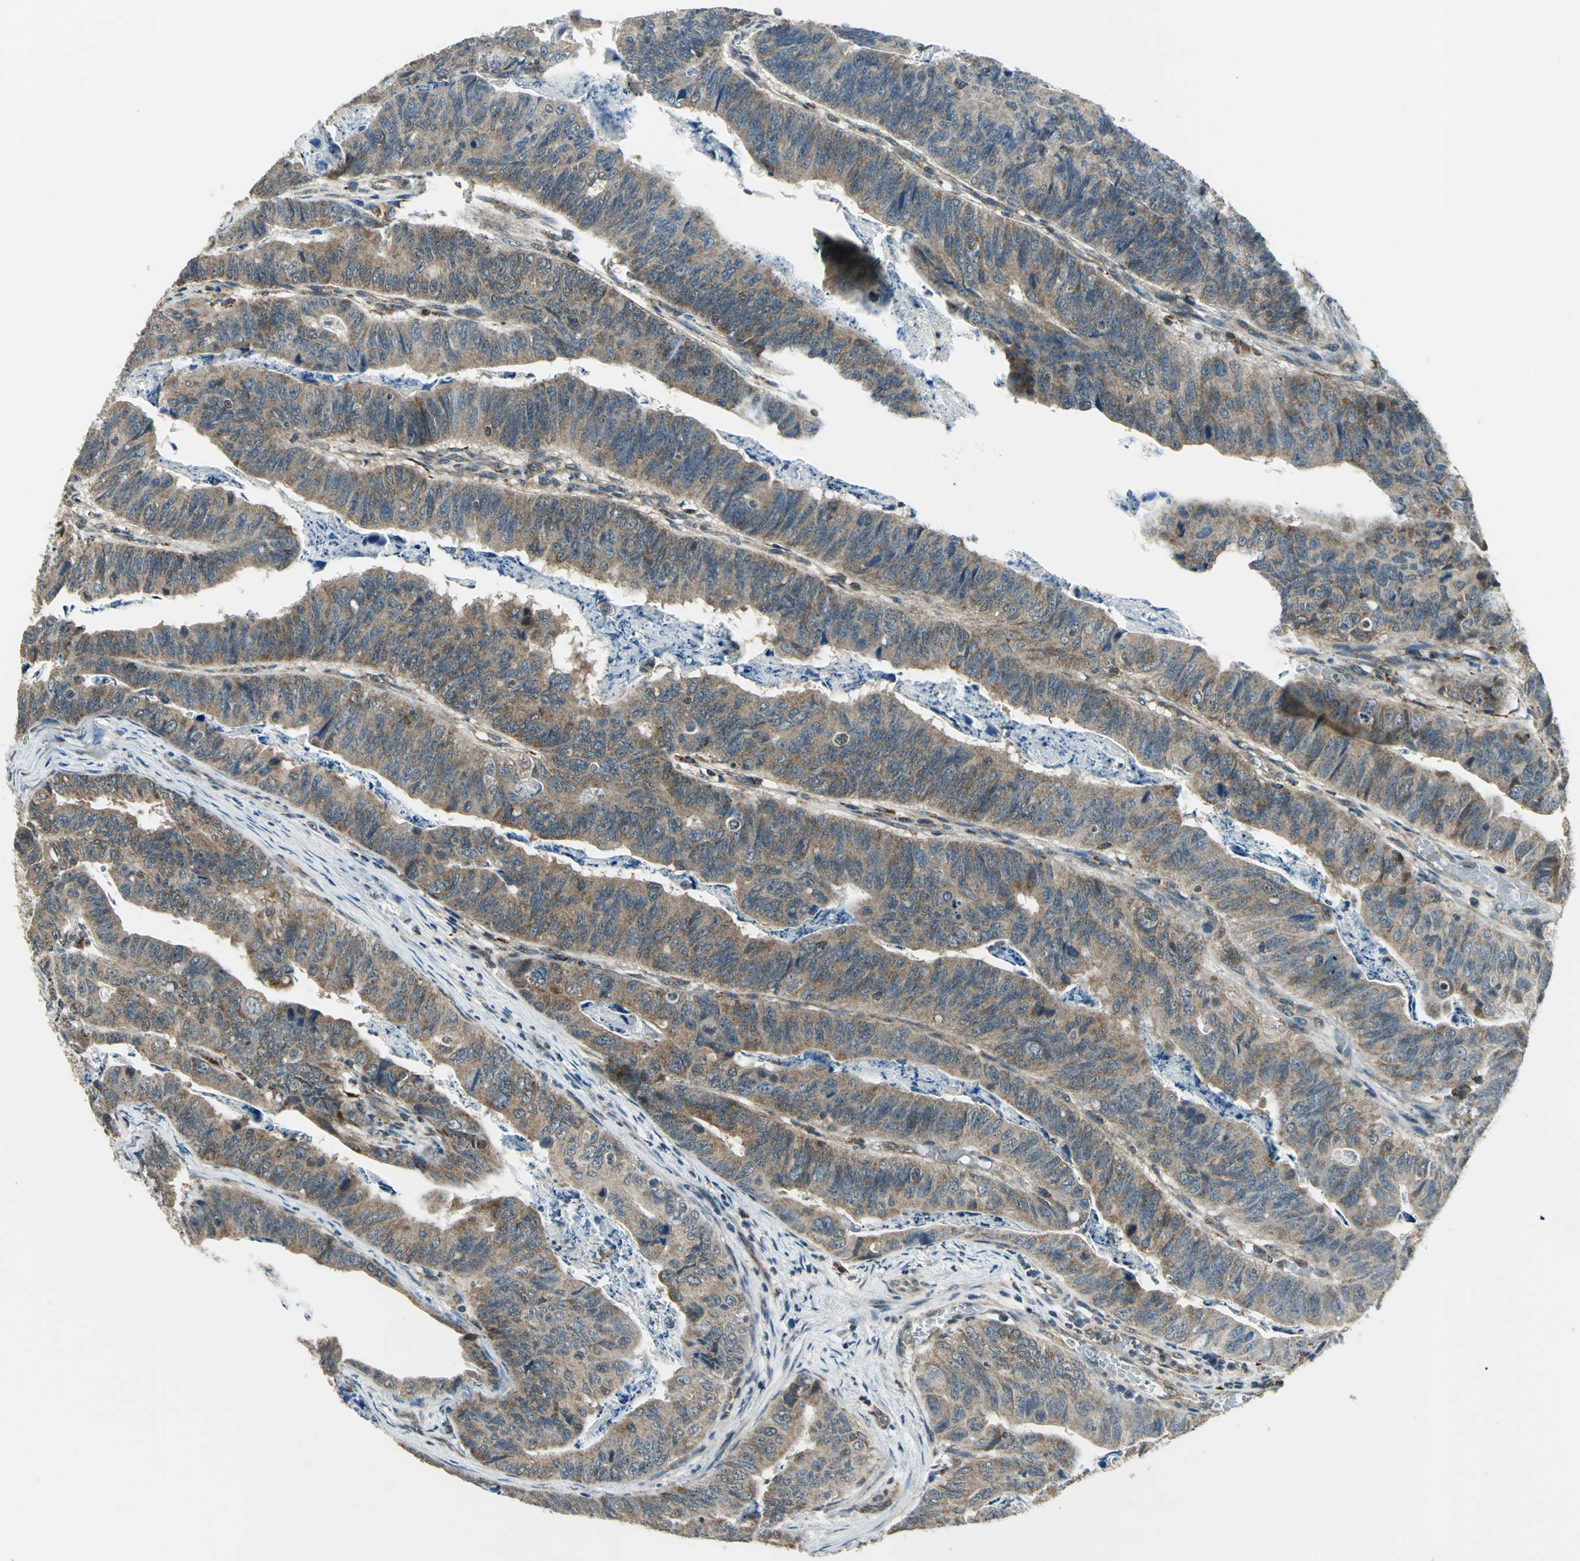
{"staining": {"intensity": "moderate", "quantity": ">75%", "location": "cytoplasmic/membranous"}, "tissue": "stomach cancer", "cell_type": "Tumor cells", "image_type": "cancer", "snomed": [{"axis": "morphology", "description": "Adenocarcinoma, NOS"}, {"axis": "topography", "description": "Stomach, lower"}], "caption": "Immunohistochemical staining of stomach adenocarcinoma shows medium levels of moderate cytoplasmic/membranous staining in approximately >75% of tumor cells. The staining was performed using DAB (3,3'-diaminobenzidine) to visualize the protein expression in brown, while the nuclei were stained in blue with hematoxylin (Magnification: 20x).", "gene": "NUDT2", "patient": {"sex": "male", "age": 77}}